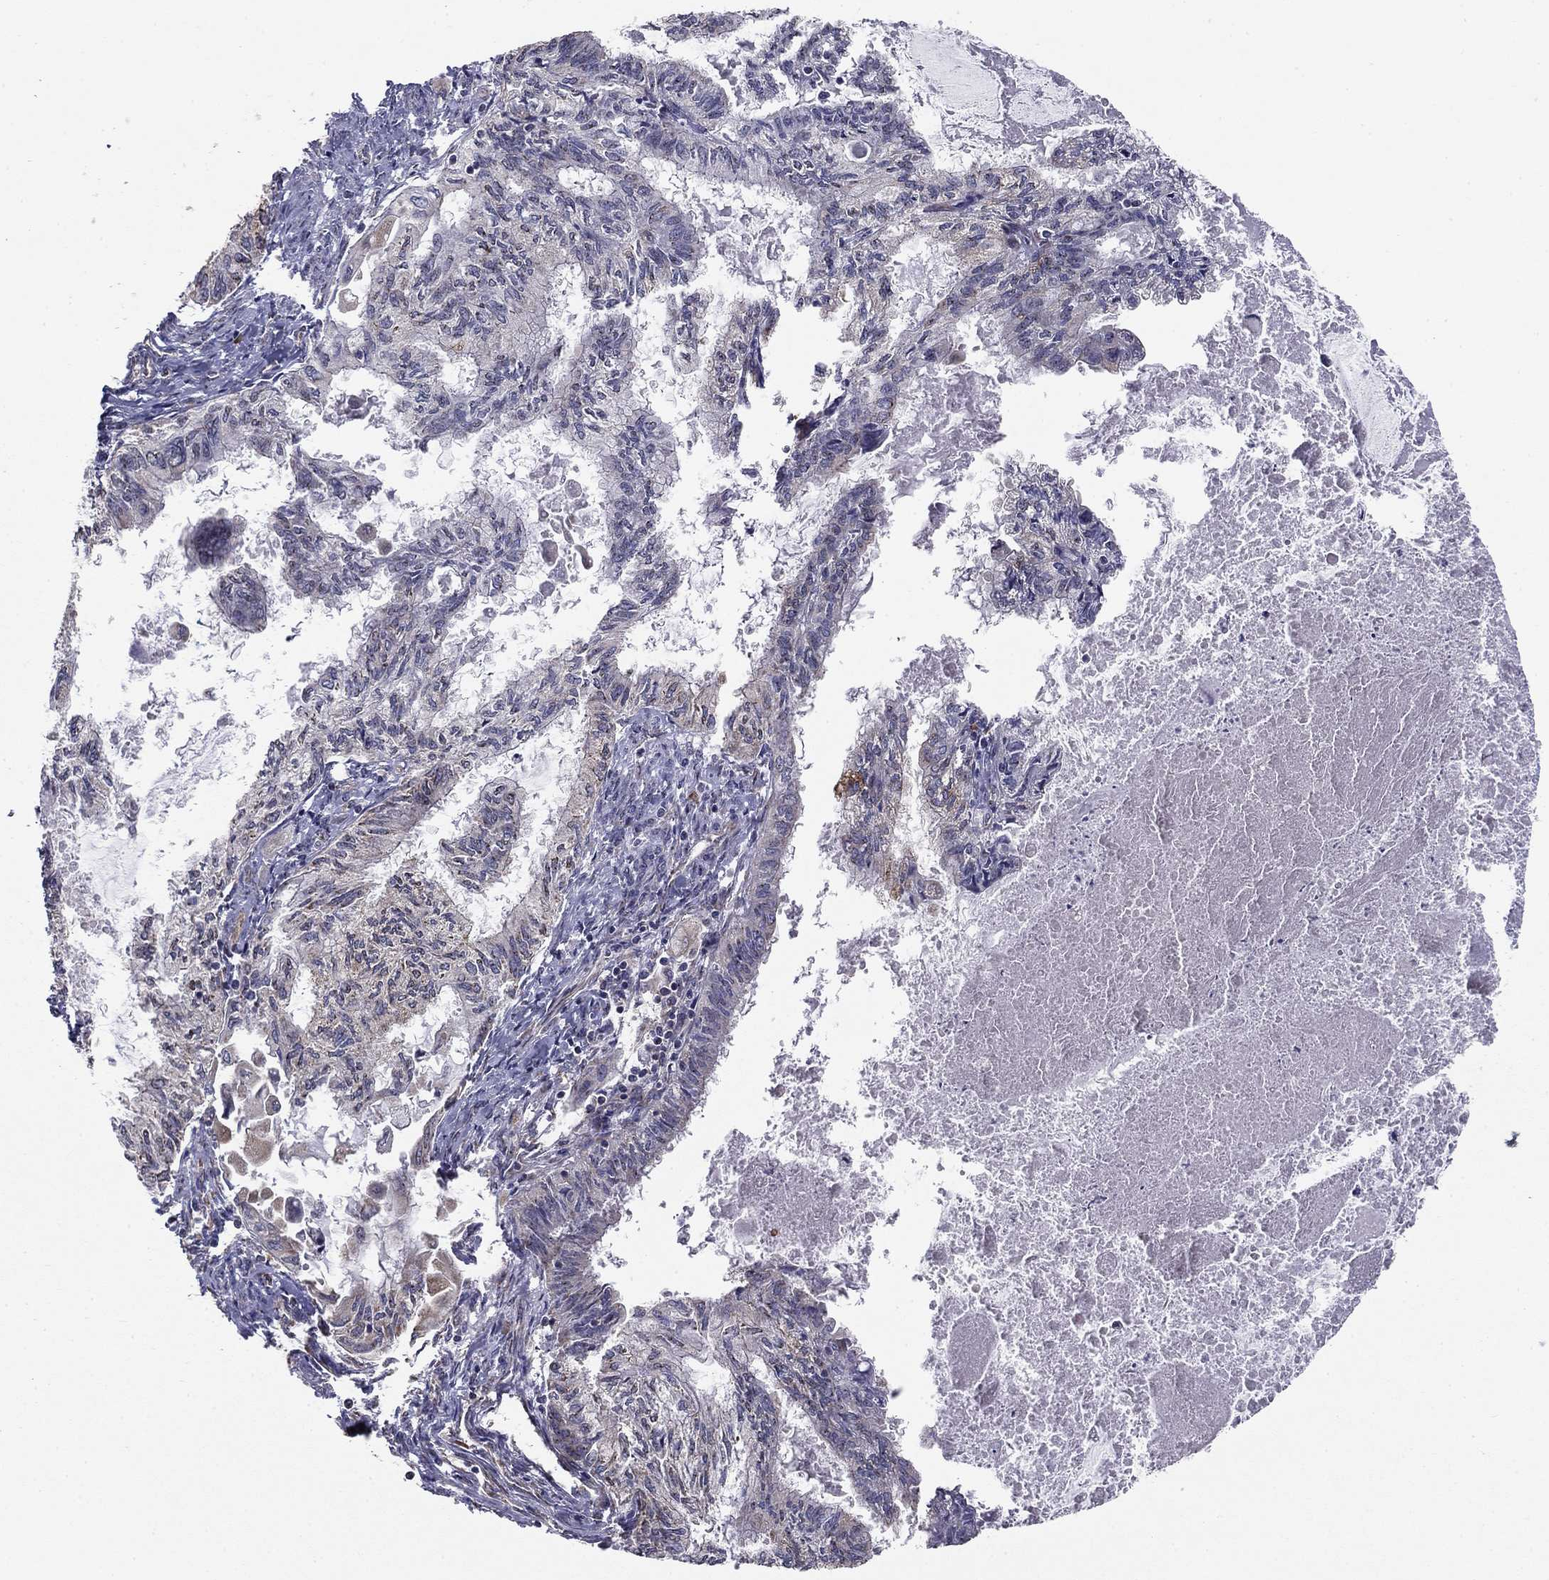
{"staining": {"intensity": "moderate", "quantity": "<25%", "location": "cytoplasmic/membranous"}, "tissue": "endometrial cancer", "cell_type": "Tumor cells", "image_type": "cancer", "snomed": [{"axis": "morphology", "description": "Adenocarcinoma, NOS"}, {"axis": "topography", "description": "Endometrium"}], "caption": "This is an image of immunohistochemistry staining of adenocarcinoma (endometrial), which shows moderate expression in the cytoplasmic/membranous of tumor cells.", "gene": "NKIRAS1", "patient": {"sex": "female", "age": 86}}